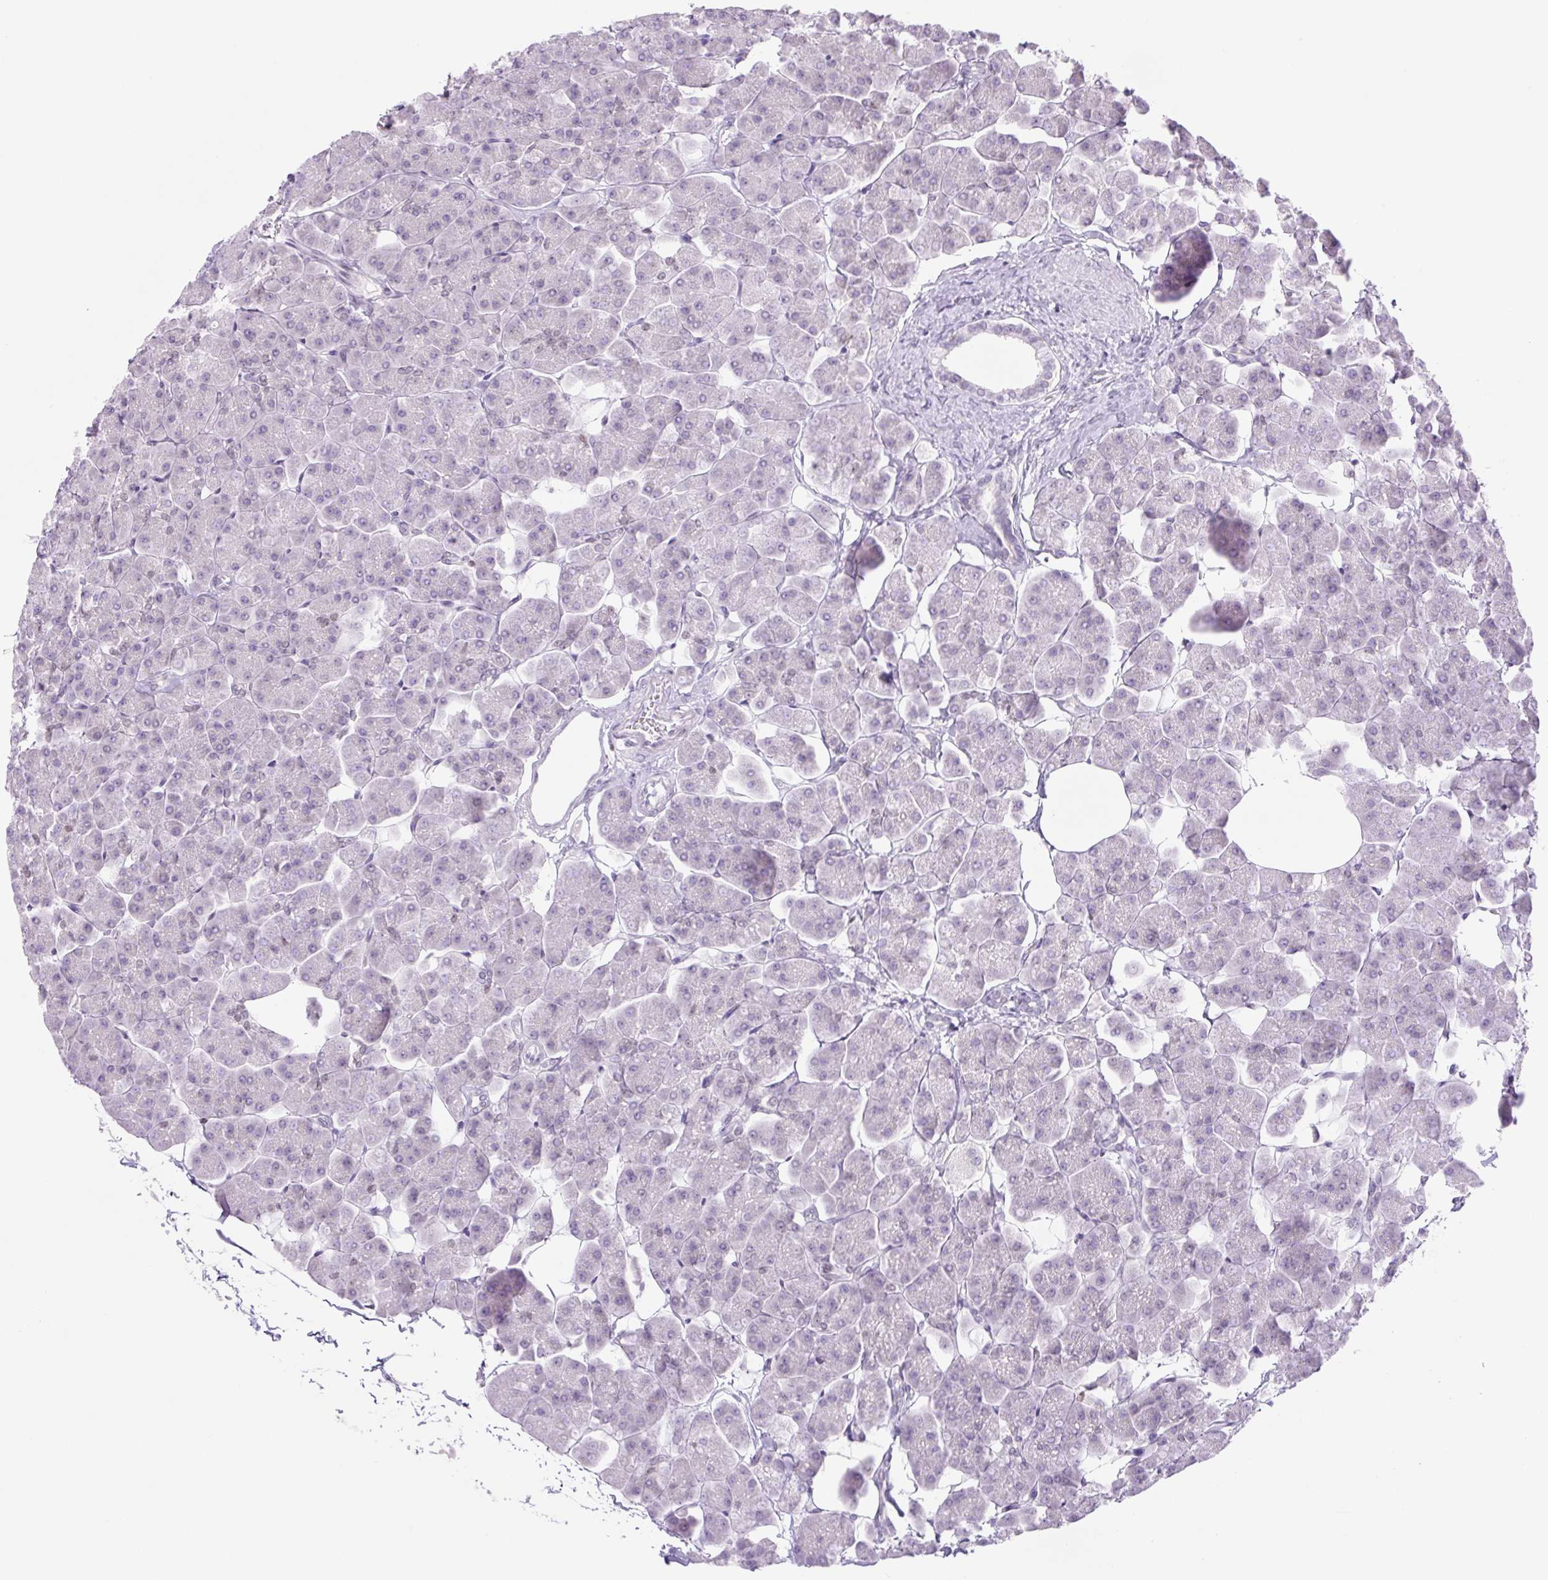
{"staining": {"intensity": "negative", "quantity": "none", "location": "none"}, "tissue": "pancreas", "cell_type": "Exocrine glandular cells", "image_type": "normal", "snomed": [{"axis": "morphology", "description": "Normal tissue, NOS"}, {"axis": "topography", "description": "Pancreas"}, {"axis": "topography", "description": "Peripheral nerve tissue"}], "caption": "There is no significant positivity in exocrine glandular cells of pancreas.", "gene": "TLE3", "patient": {"sex": "male", "age": 54}}